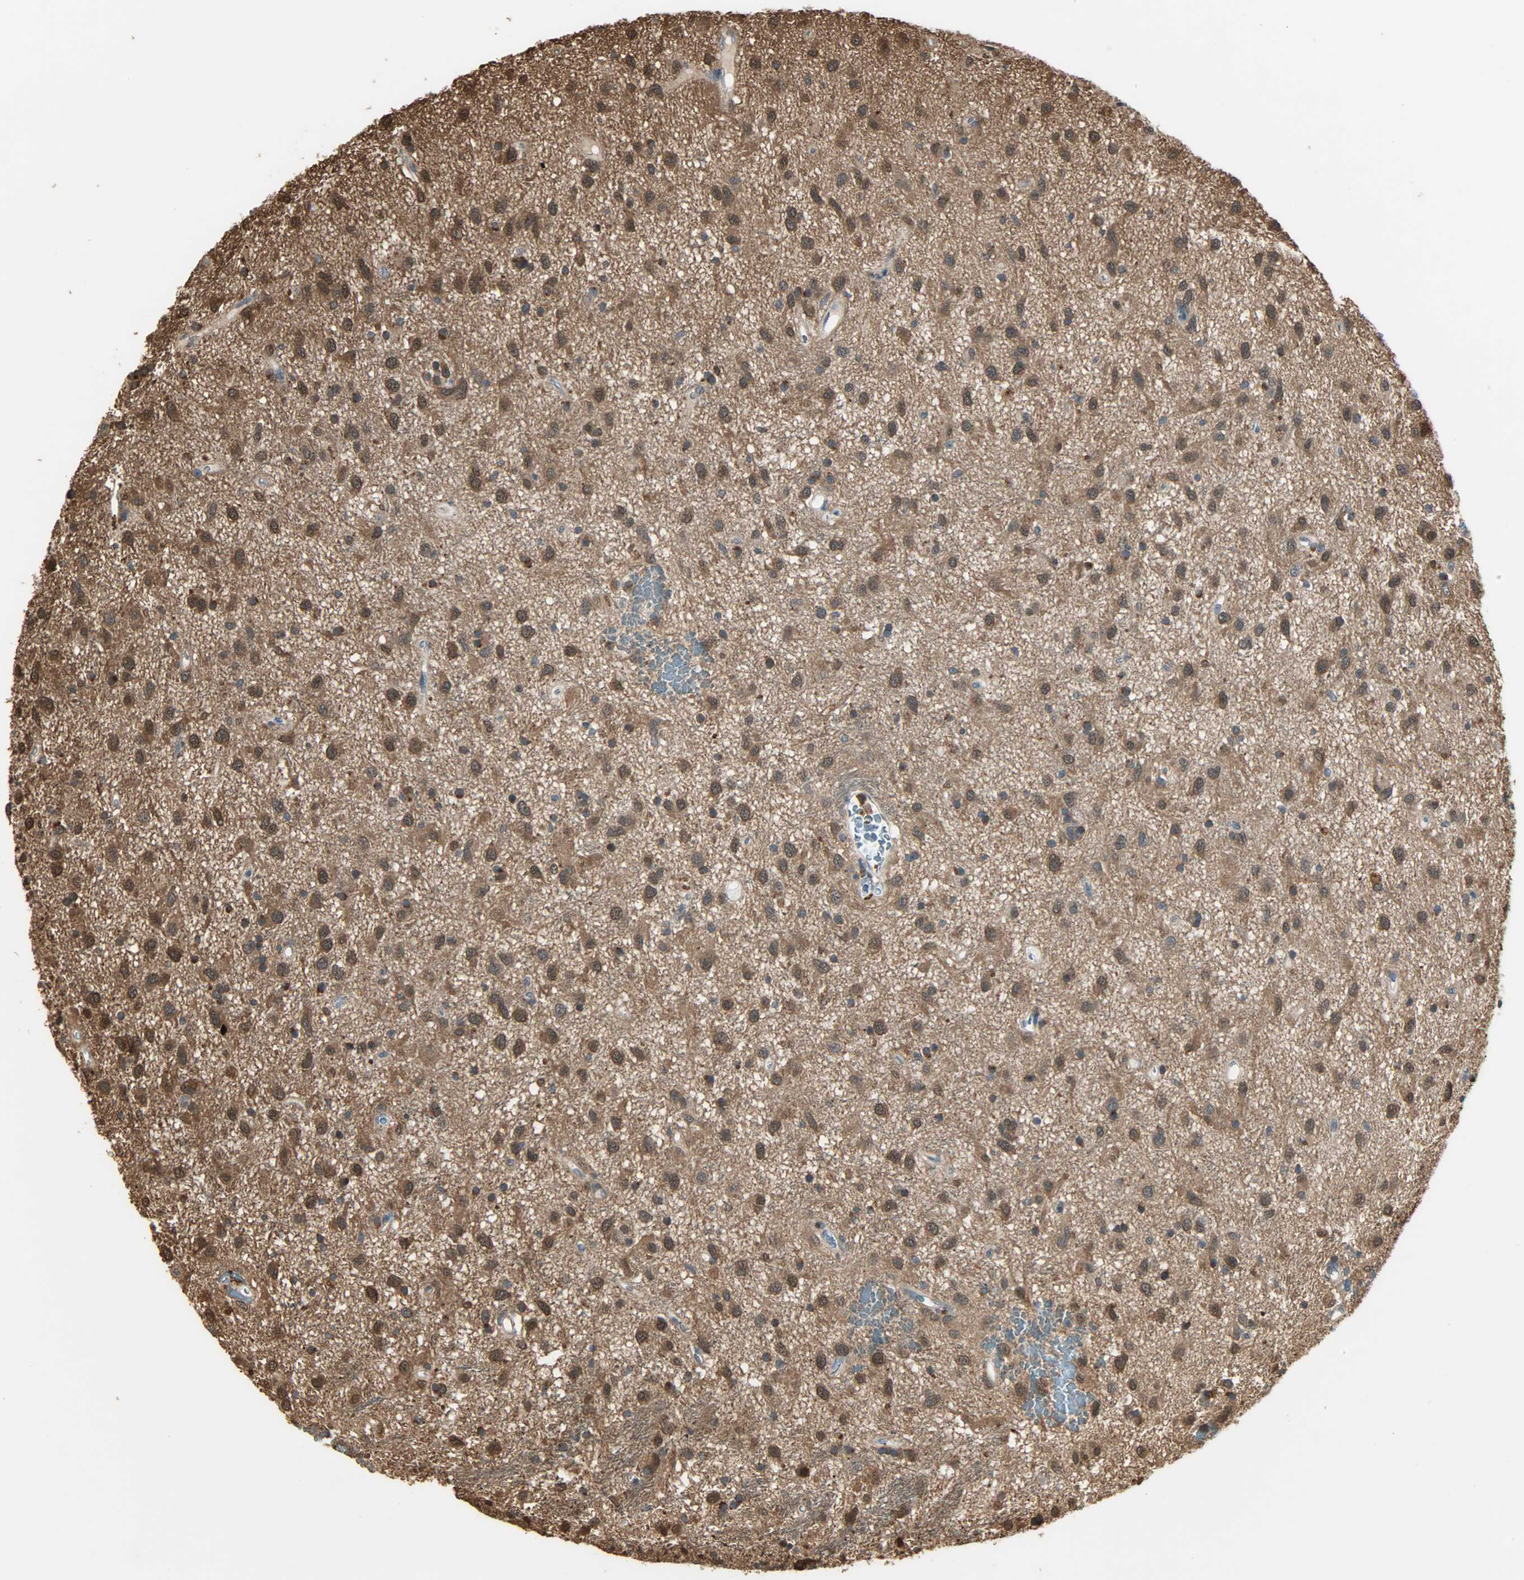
{"staining": {"intensity": "strong", "quantity": ">75%", "location": "cytoplasmic/membranous,nuclear"}, "tissue": "glioma", "cell_type": "Tumor cells", "image_type": "cancer", "snomed": [{"axis": "morphology", "description": "Glioma, malignant, Low grade"}, {"axis": "topography", "description": "Brain"}], "caption": "Protein analysis of malignant glioma (low-grade) tissue demonstrates strong cytoplasmic/membranous and nuclear positivity in approximately >75% of tumor cells. (Brightfield microscopy of DAB IHC at high magnification).", "gene": "YWHAZ", "patient": {"sex": "male", "age": 77}}